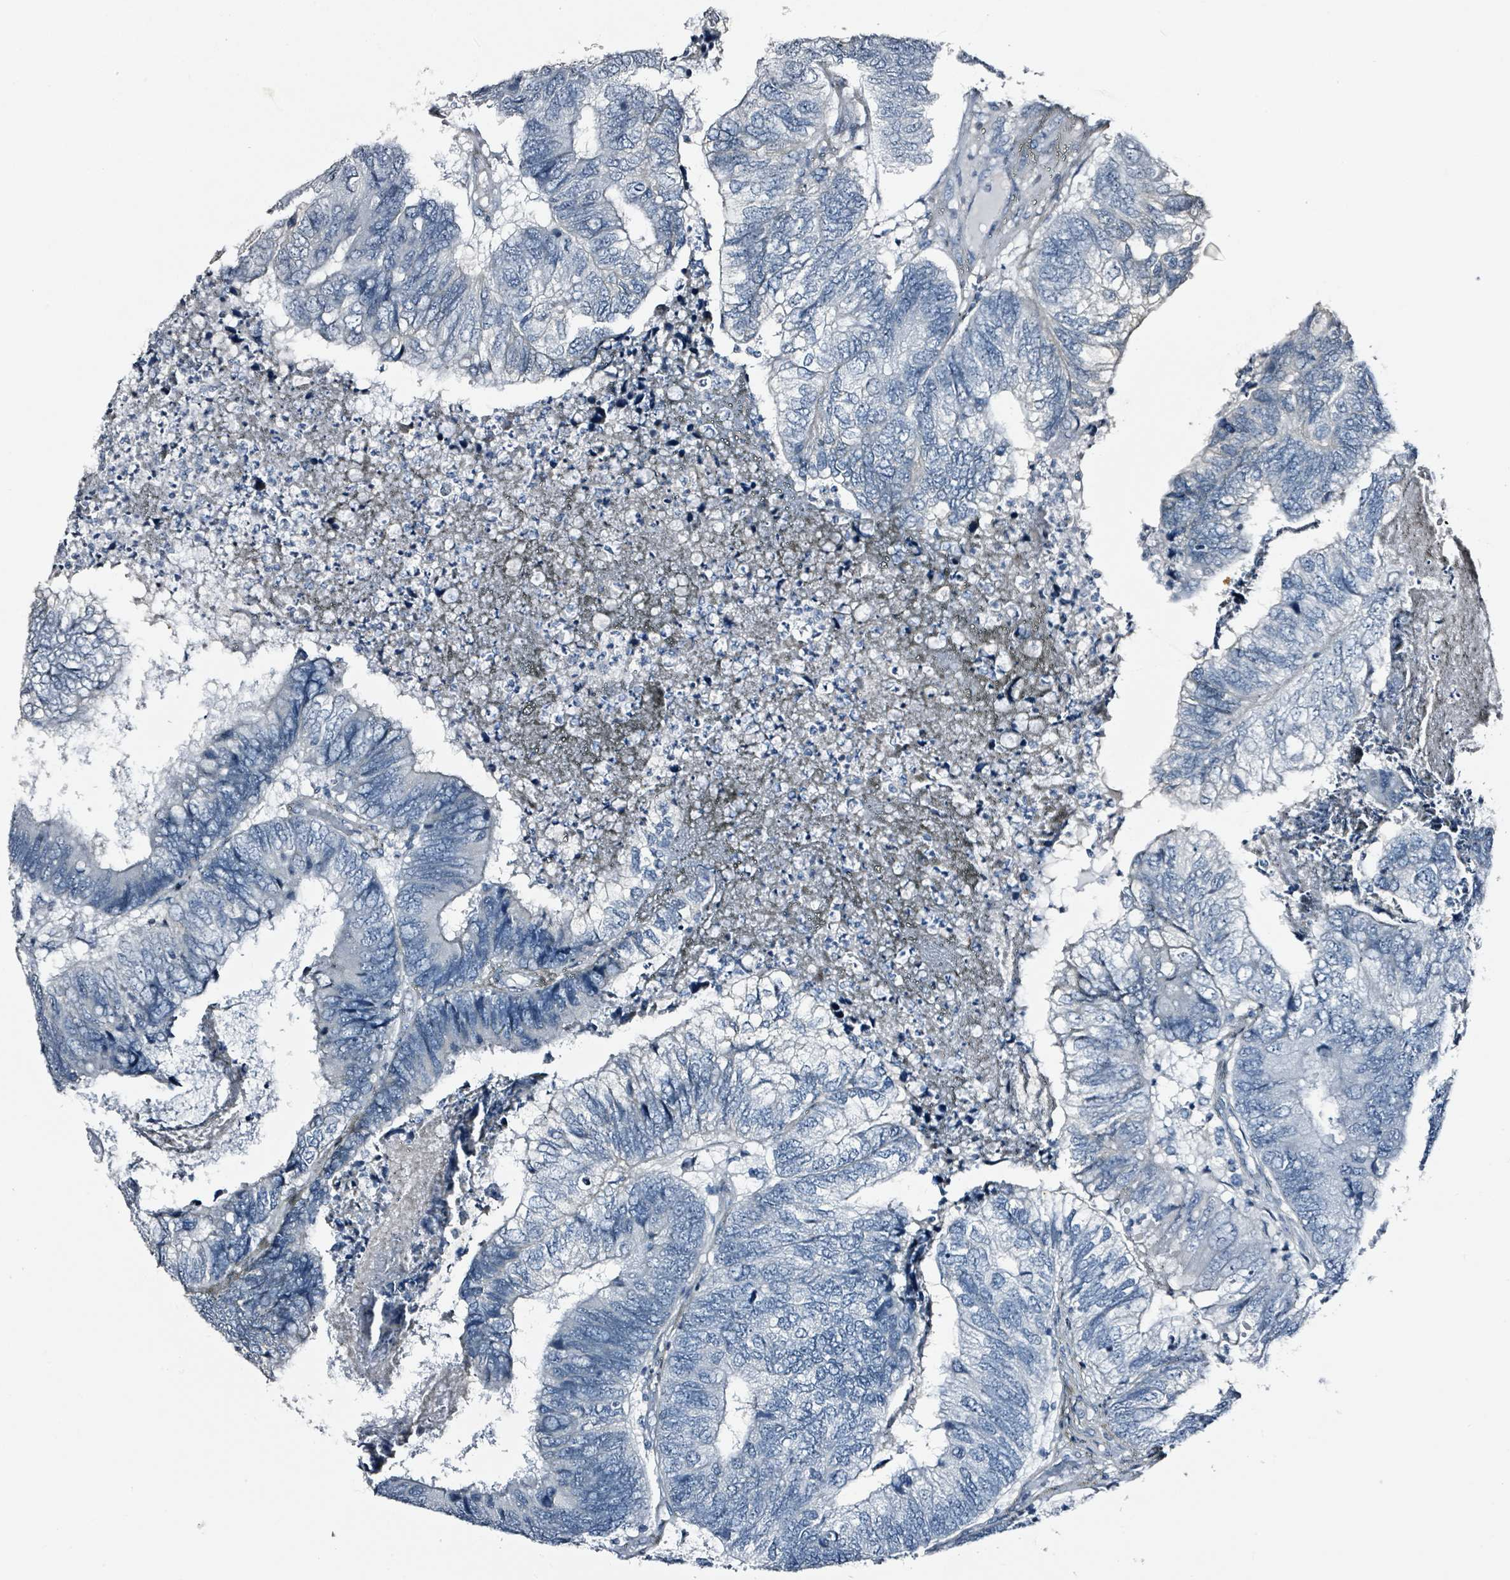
{"staining": {"intensity": "negative", "quantity": "none", "location": "none"}, "tissue": "colorectal cancer", "cell_type": "Tumor cells", "image_type": "cancer", "snomed": [{"axis": "morphology", "description": "Adenocarcinoma, NOS"}, {"axis": "topography", "description": "Colon"}], "caption": "An IHC image of colorectal cancer is shown. There is no staining in tumor cells of colorectal cancer.", "gene": "CA9", "patient": {"sex": "female", "age": 67}}